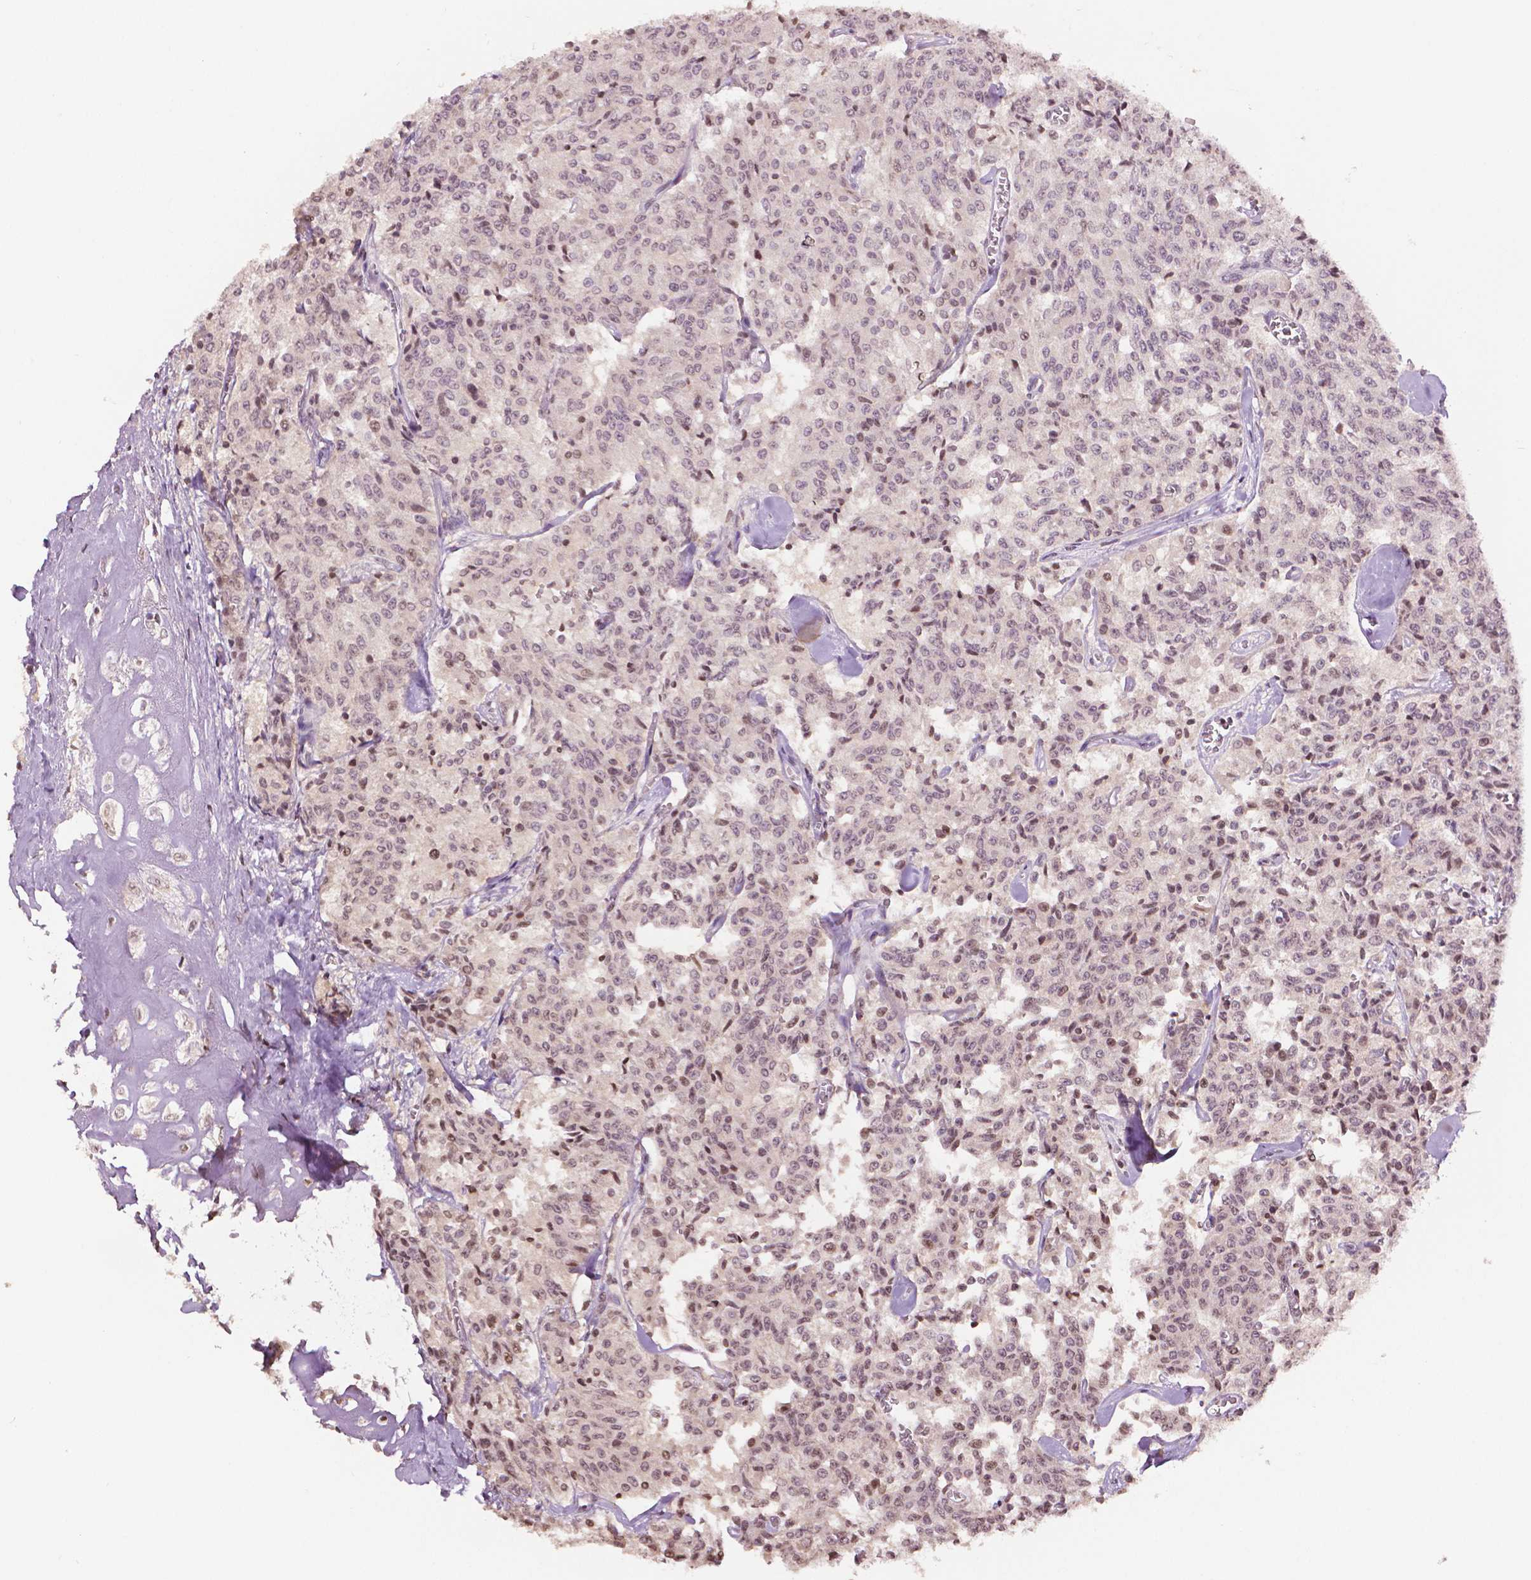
{"staining": {"intensity": "moderate", "quantity": ">75%", "location": "nuclear"}, "tissue": "carcinoid", "cell_type": "Tumor cells", "image_type": "cancer", "snomed": [{"axis": "morphology", "description": "Carcinoid, malignant, NOS"}, {"axis": "topography", "description": "Lung"}], "caption": "Carcinoid was stained to show a protein in brown. There is medium levels of moderate nuclear positivity in about >75% of tumor cells.", "gene": "DEK", "patient": {"sex": "male", "age": 71}}